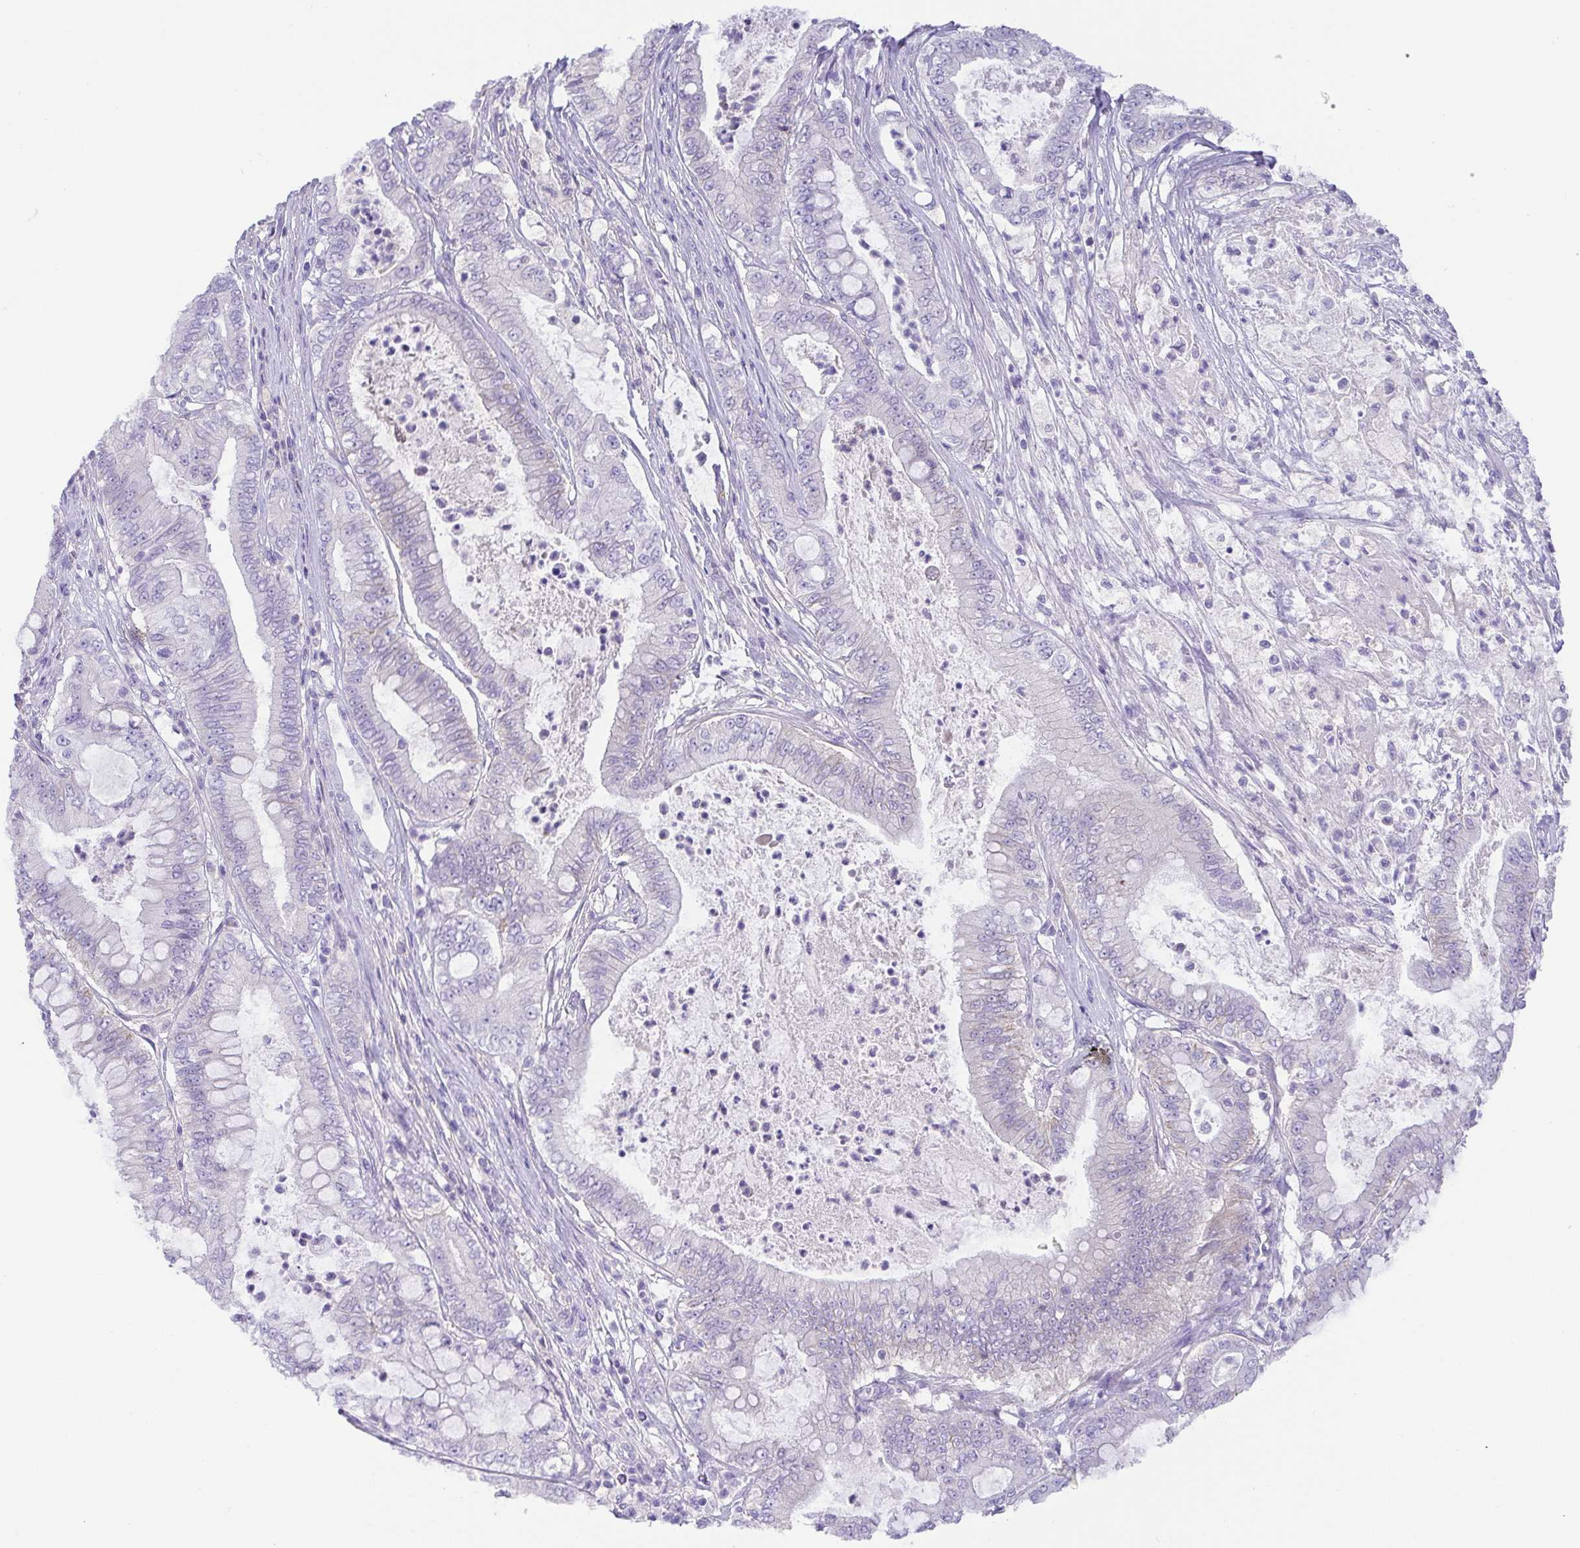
{"staining": {"intensity": "negative", "quantity": "none", "location": "none"}, "tissue": "pancreatic cancer", "cell_type": "Tumor cells", "image_type": "cancer", "snomed": [{"axis": "morphology", "description": "Adenocarcinoma, NOS"}, {"axis": "topography", "description": "Pancreas"}], "caption": "Tumor cells show no significant positivity in pancreatic cancer.", "gene": "PRR14L", "patient": {"sex": "male", "age": 71}}